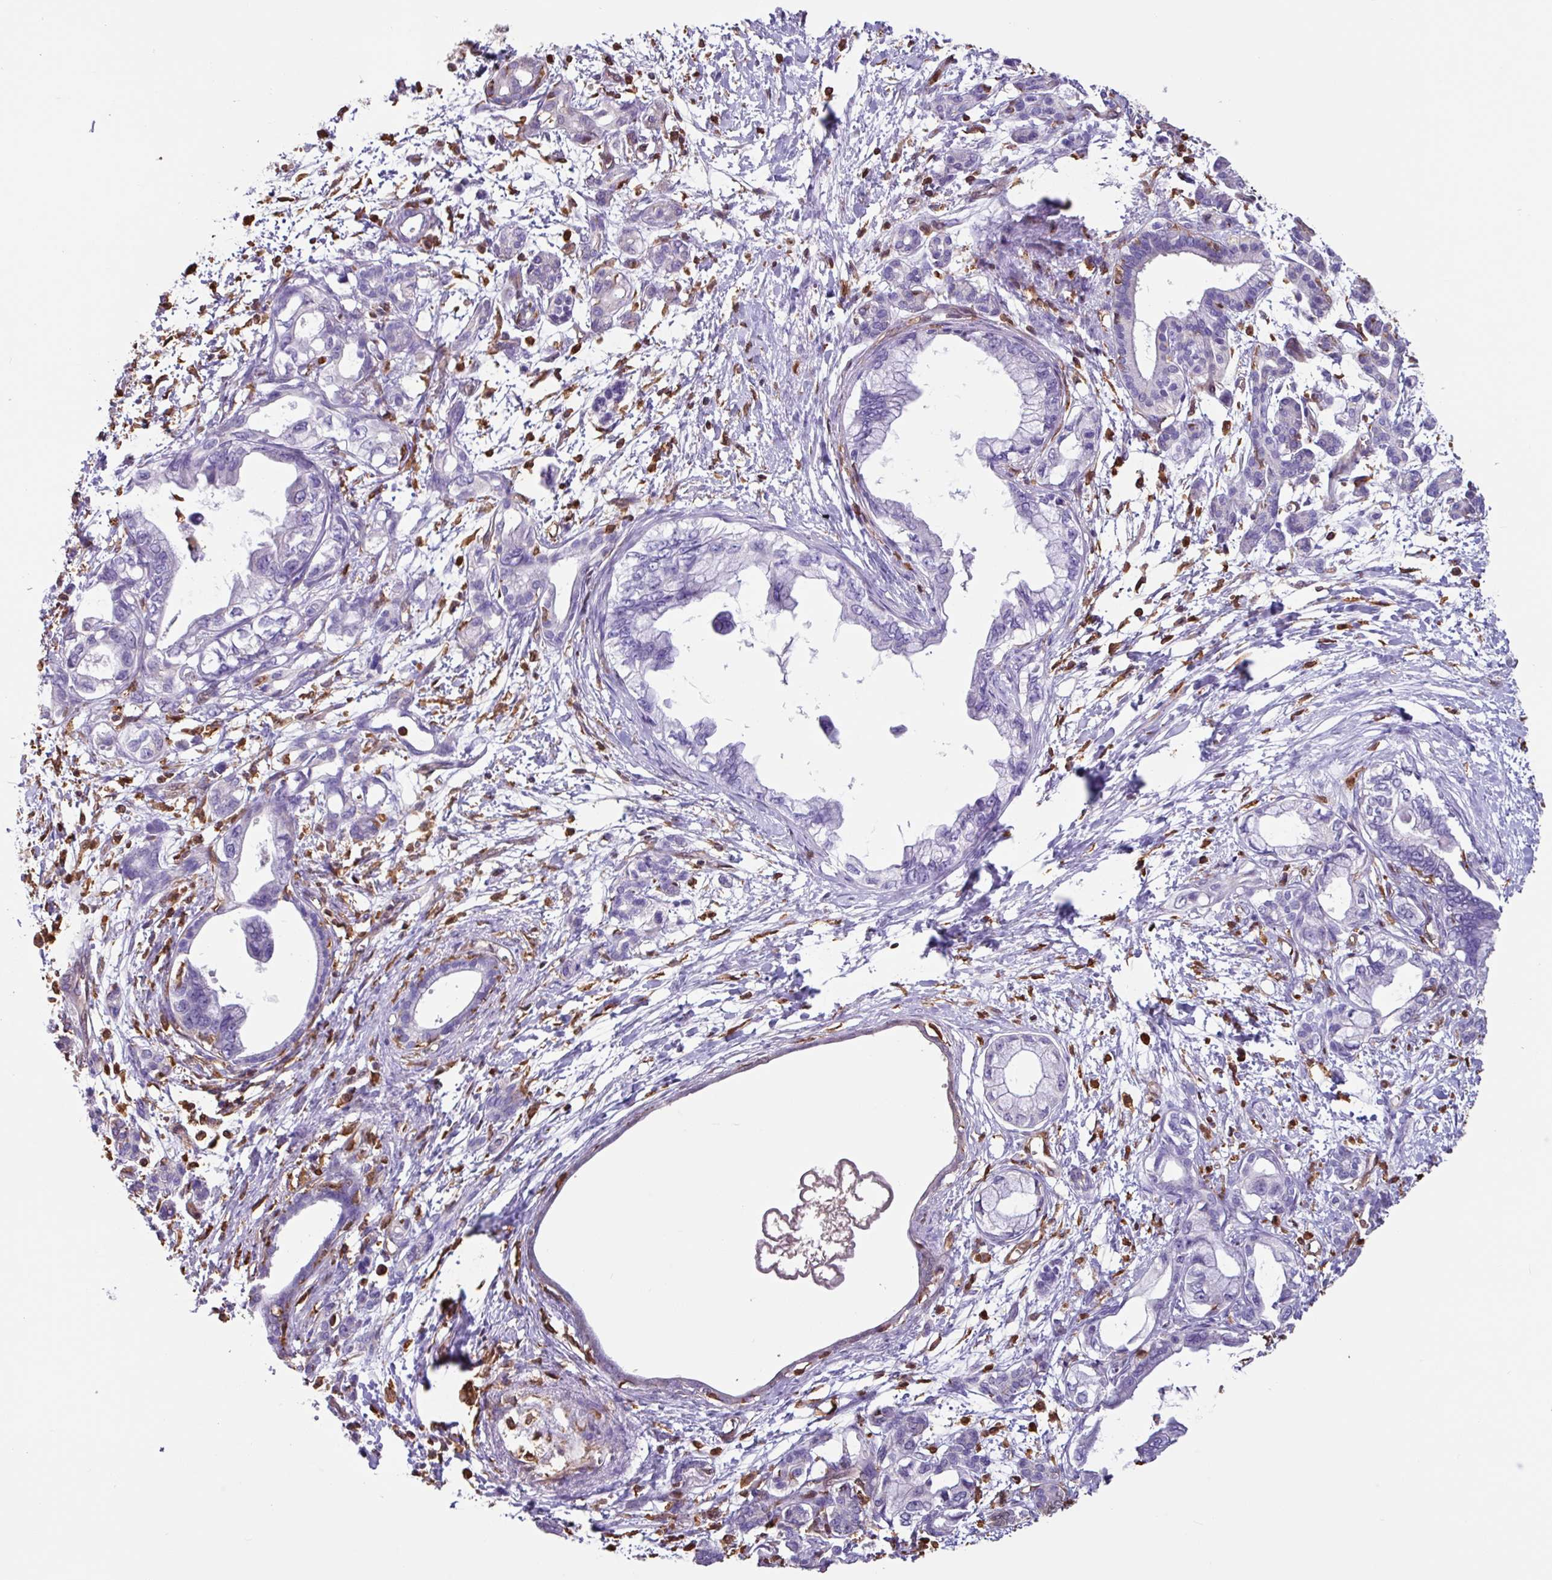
{"staining": {"intensity": "negative", "quantity": "none", "location": "none"}, "tissue": "pancreatic cancer", "cell_type": "Tumor cells", "image_type": "cancer", "snomed": [{"axis": "morphology", "description": "Adenocarcinoma, NOS"}, {"axis": "topography", "description": "Pancreas"}], "caption": "Adenocarcinoma (pancreatic) was stained to show a protein in brown. There is no significant expression in tumor cells.", "gene": "ARHGDIB", "patient": {"sex": "male", "age": 61}}